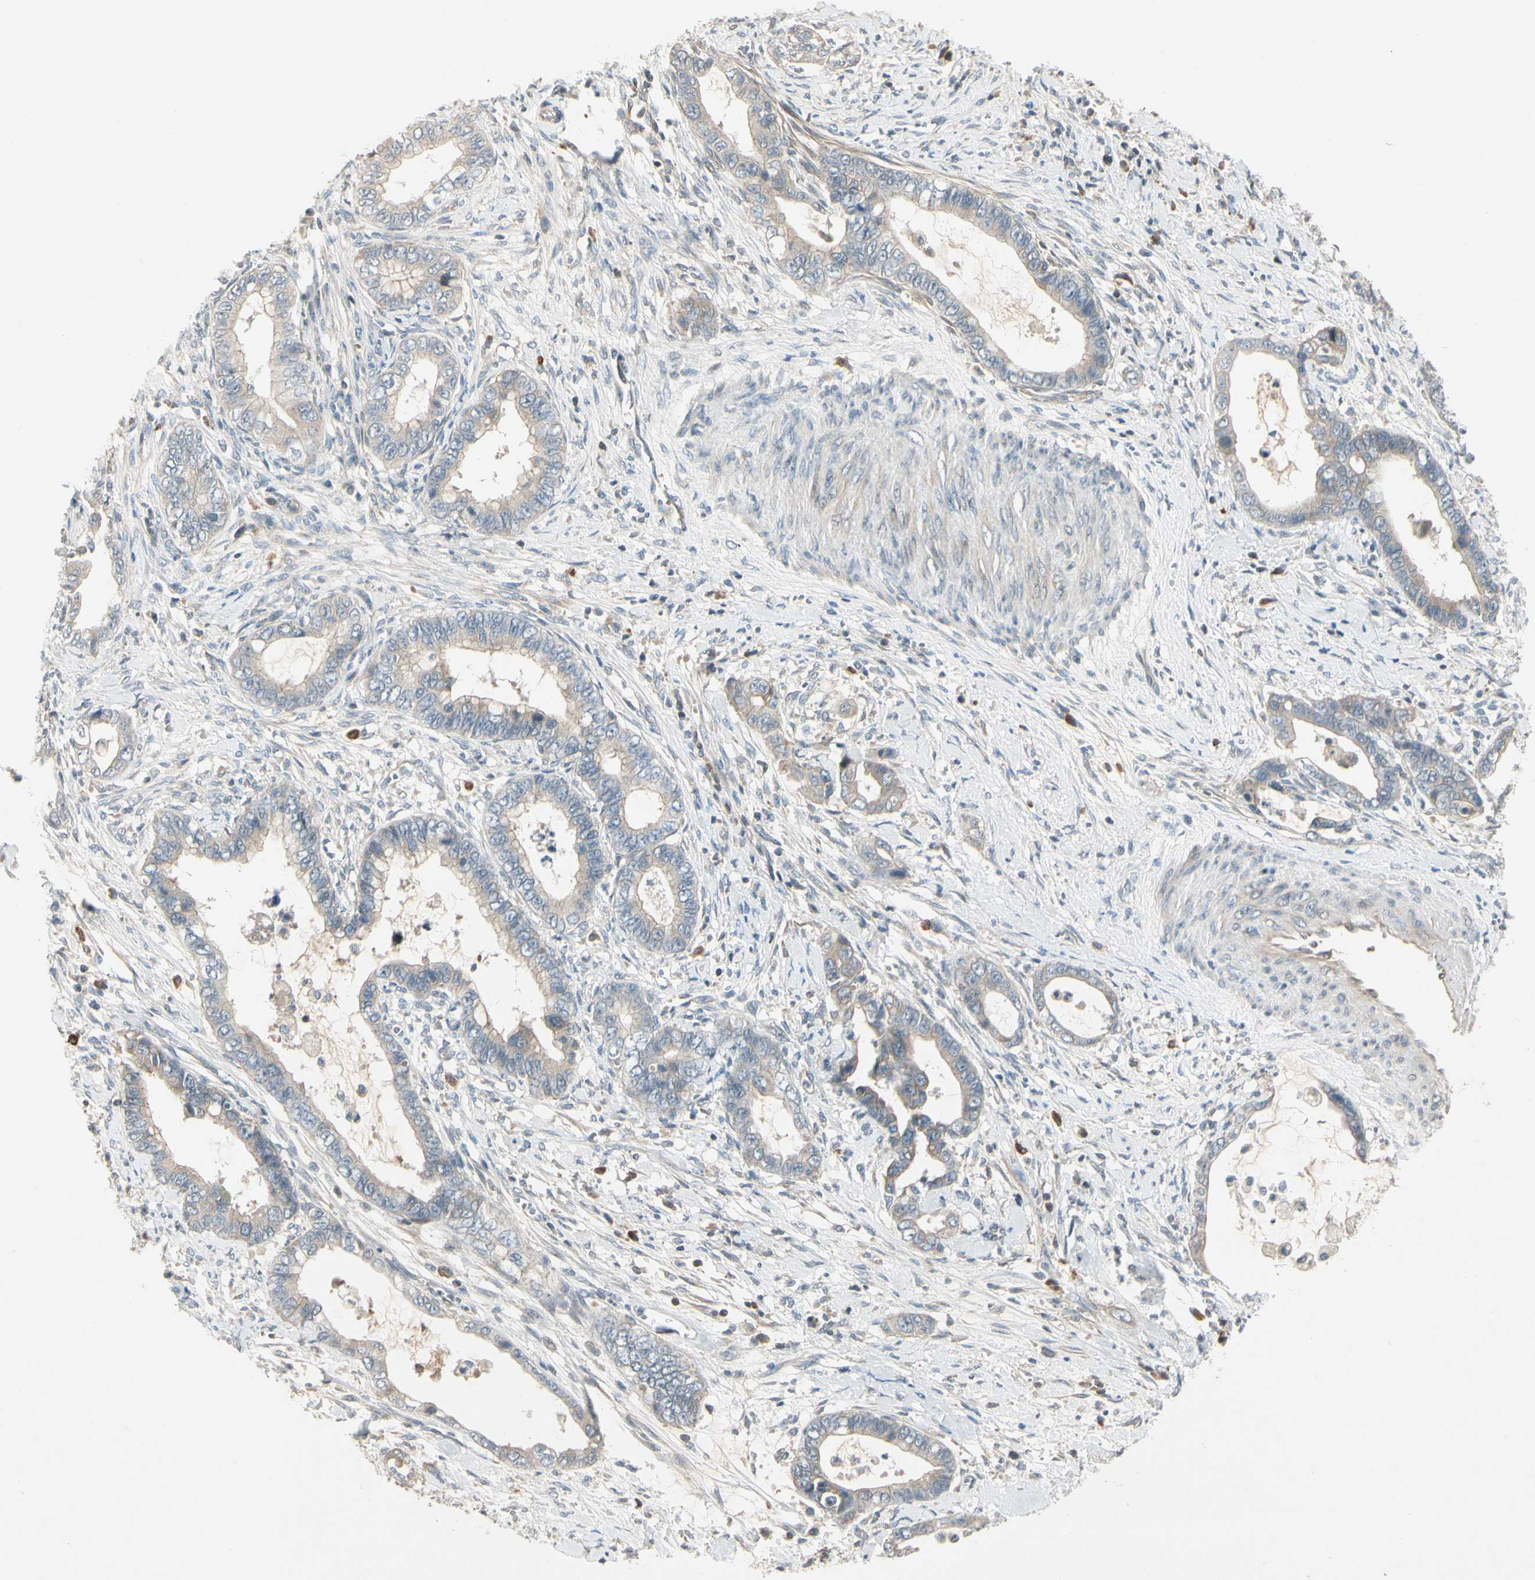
{"staining": {"intensity": "weak", "quantity": ">75%", "location": "cytoplasmic/membranous"}, "tissue": "cervical cancer", "cell_type": "Tumor cells", "image_type": "cancer", "snomed": [{"axis": "morphology", "description": "Adenocarcinoma, NOS"}, {"axis": "topography", "description": "Cervix"}], "caption": "Adenocarcinoma (cervical) stained for a protein exhibits weak cytoplasmic/membranous positivity in tumor cells.", "gene": "ICAM5", "patient": {"sex": "female", "age": 44}}